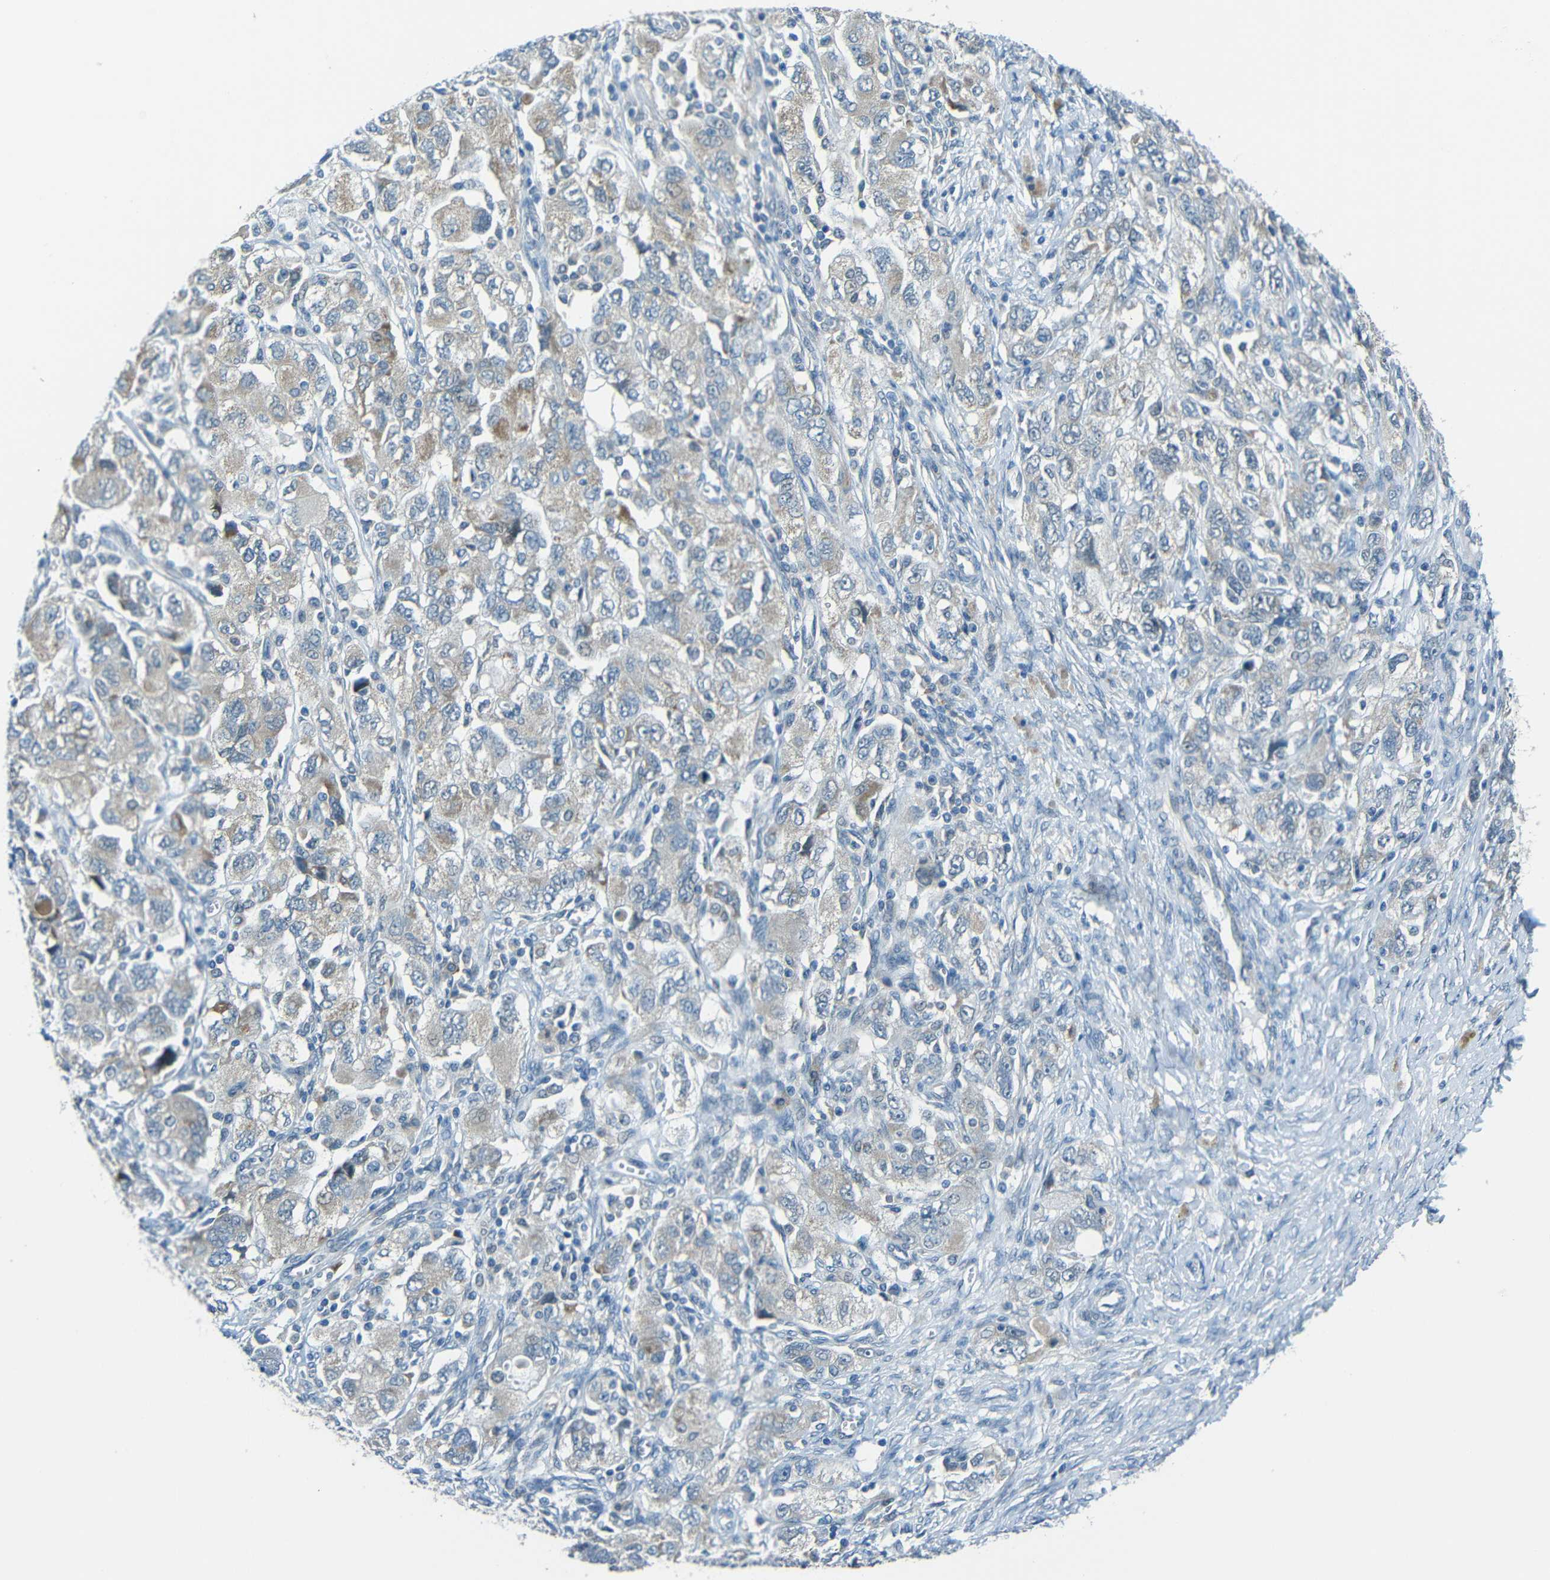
{"staining": {"intensity": "weak", "quantity": "25%-75%", "location": "cytoplasmic/membranous"}, "tissue": "ovarian cancer", "cell_type": "Tumor cells", "image_type": "cancer", "snomed": [{"axis": "morphology", "description": "Carcinoma, NOS"}, {"axis": "morphology", "description": "Cystadenocarcinoma, serous, NOS"}, {"axis": "topography", "description": "Ovary"}], "caption": "The image shows staining of ovarian cancer (serous cystadenocarcinoma), revealing weak cytoplasmic/membranous protein staining (brown color) within tumor cells.", "gene": "ANKRD22", "patient": {"sex": "female", "age": 69}}